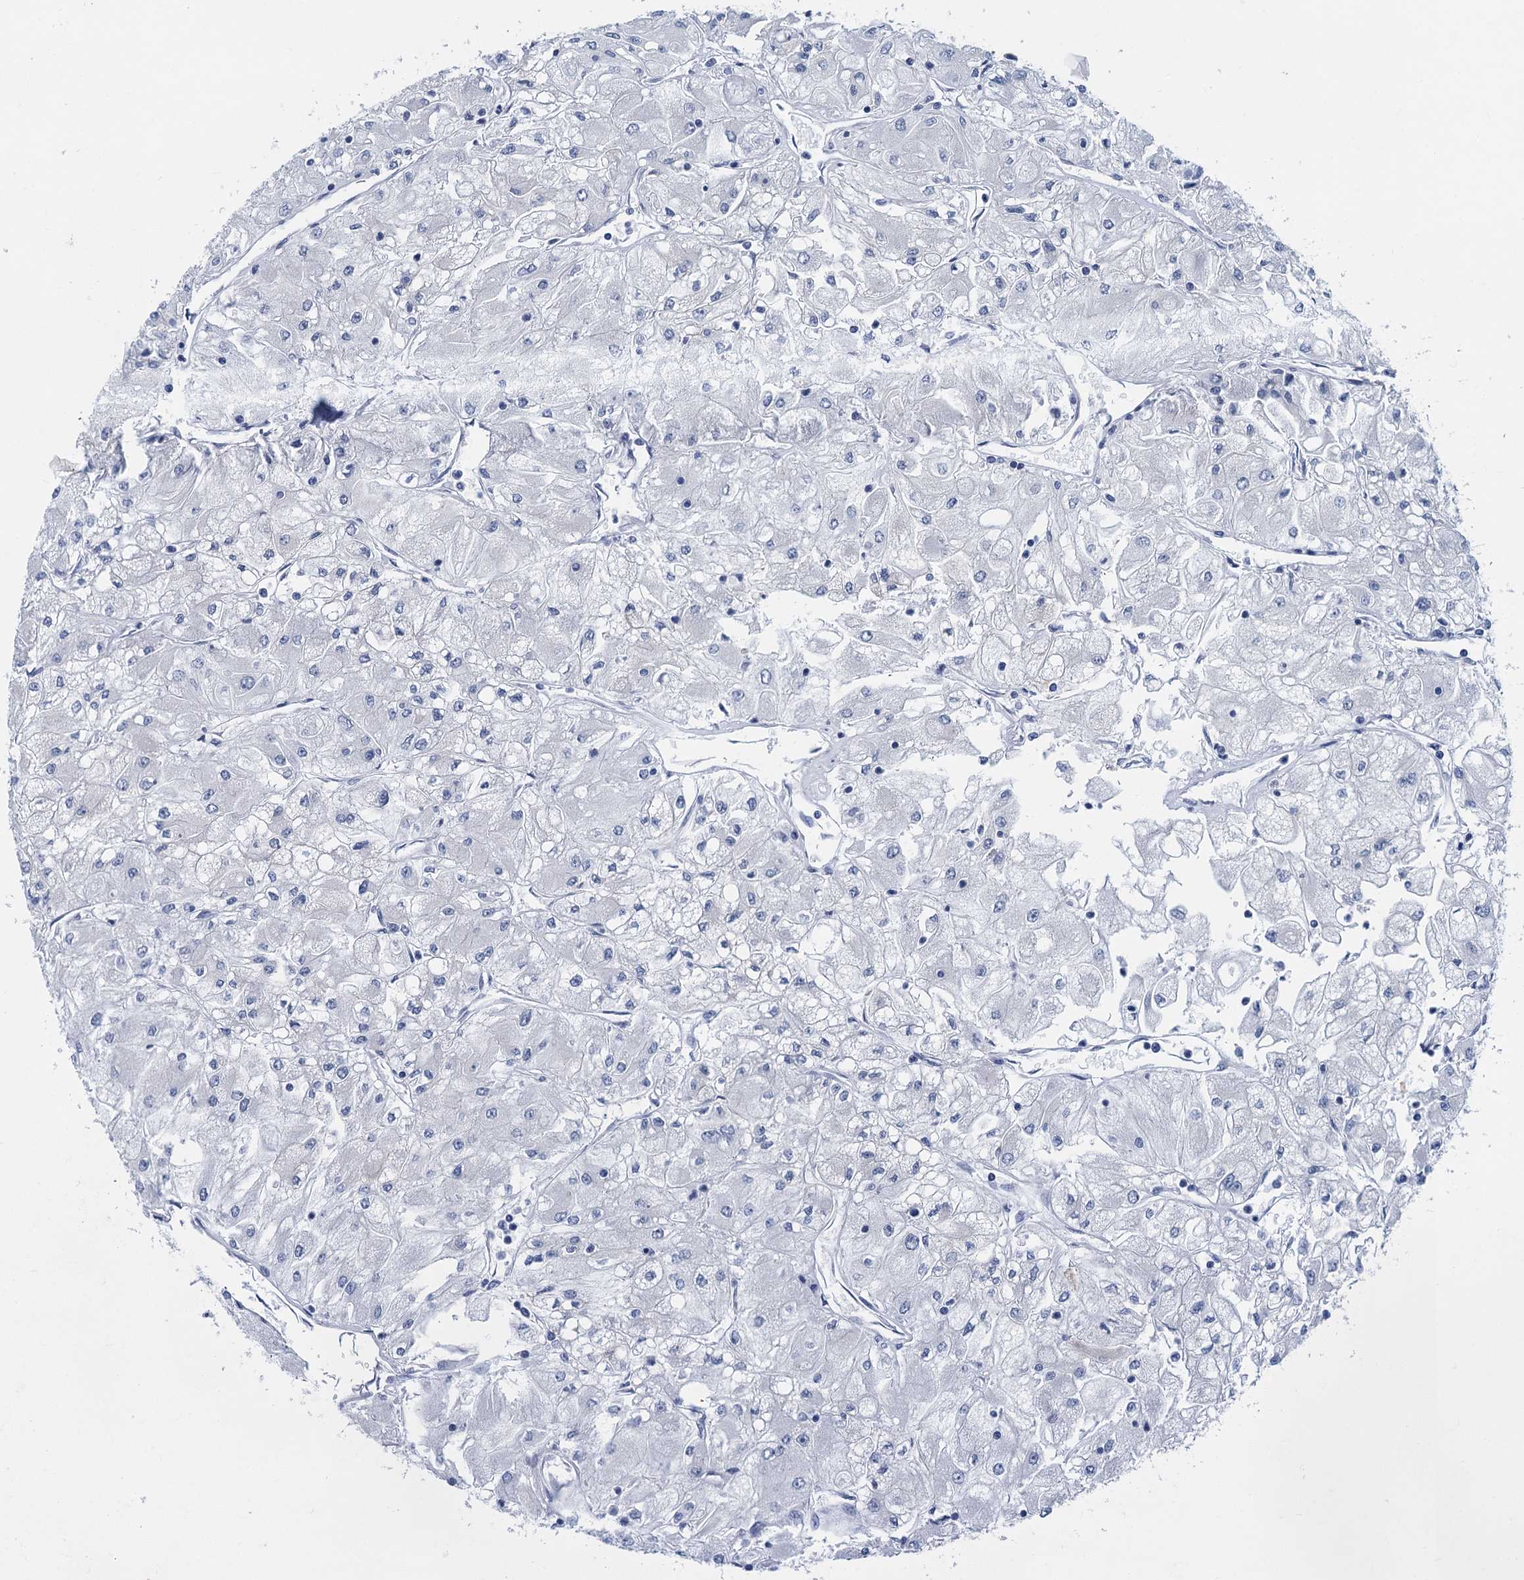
{"staining": {"intensity": "negative", "quantity": "none", "location": "none"}, "tissue": "renal cancer", "cell_type": "Tumor cells", "image_type": "cancer", "snomed": [{"axis": "morphology", "description": "Adenocarcinoma, NOS"}, {"axis": "topography", "description": "Kidney"}], "caption": "Immunohistochemistry (IHC) photomicrograph of human renal cancer (adenocarcinoma) stained for a protein (brown), which reveals no staining in tumor cells. The staining is performed using DAB (3,3'-diaminobenzidine) brown chromogen with nuclei counter-stained in using hematoxylin.", "gene": "ENSG00000131152", "patient": {"sex": "male", "age": 80}}